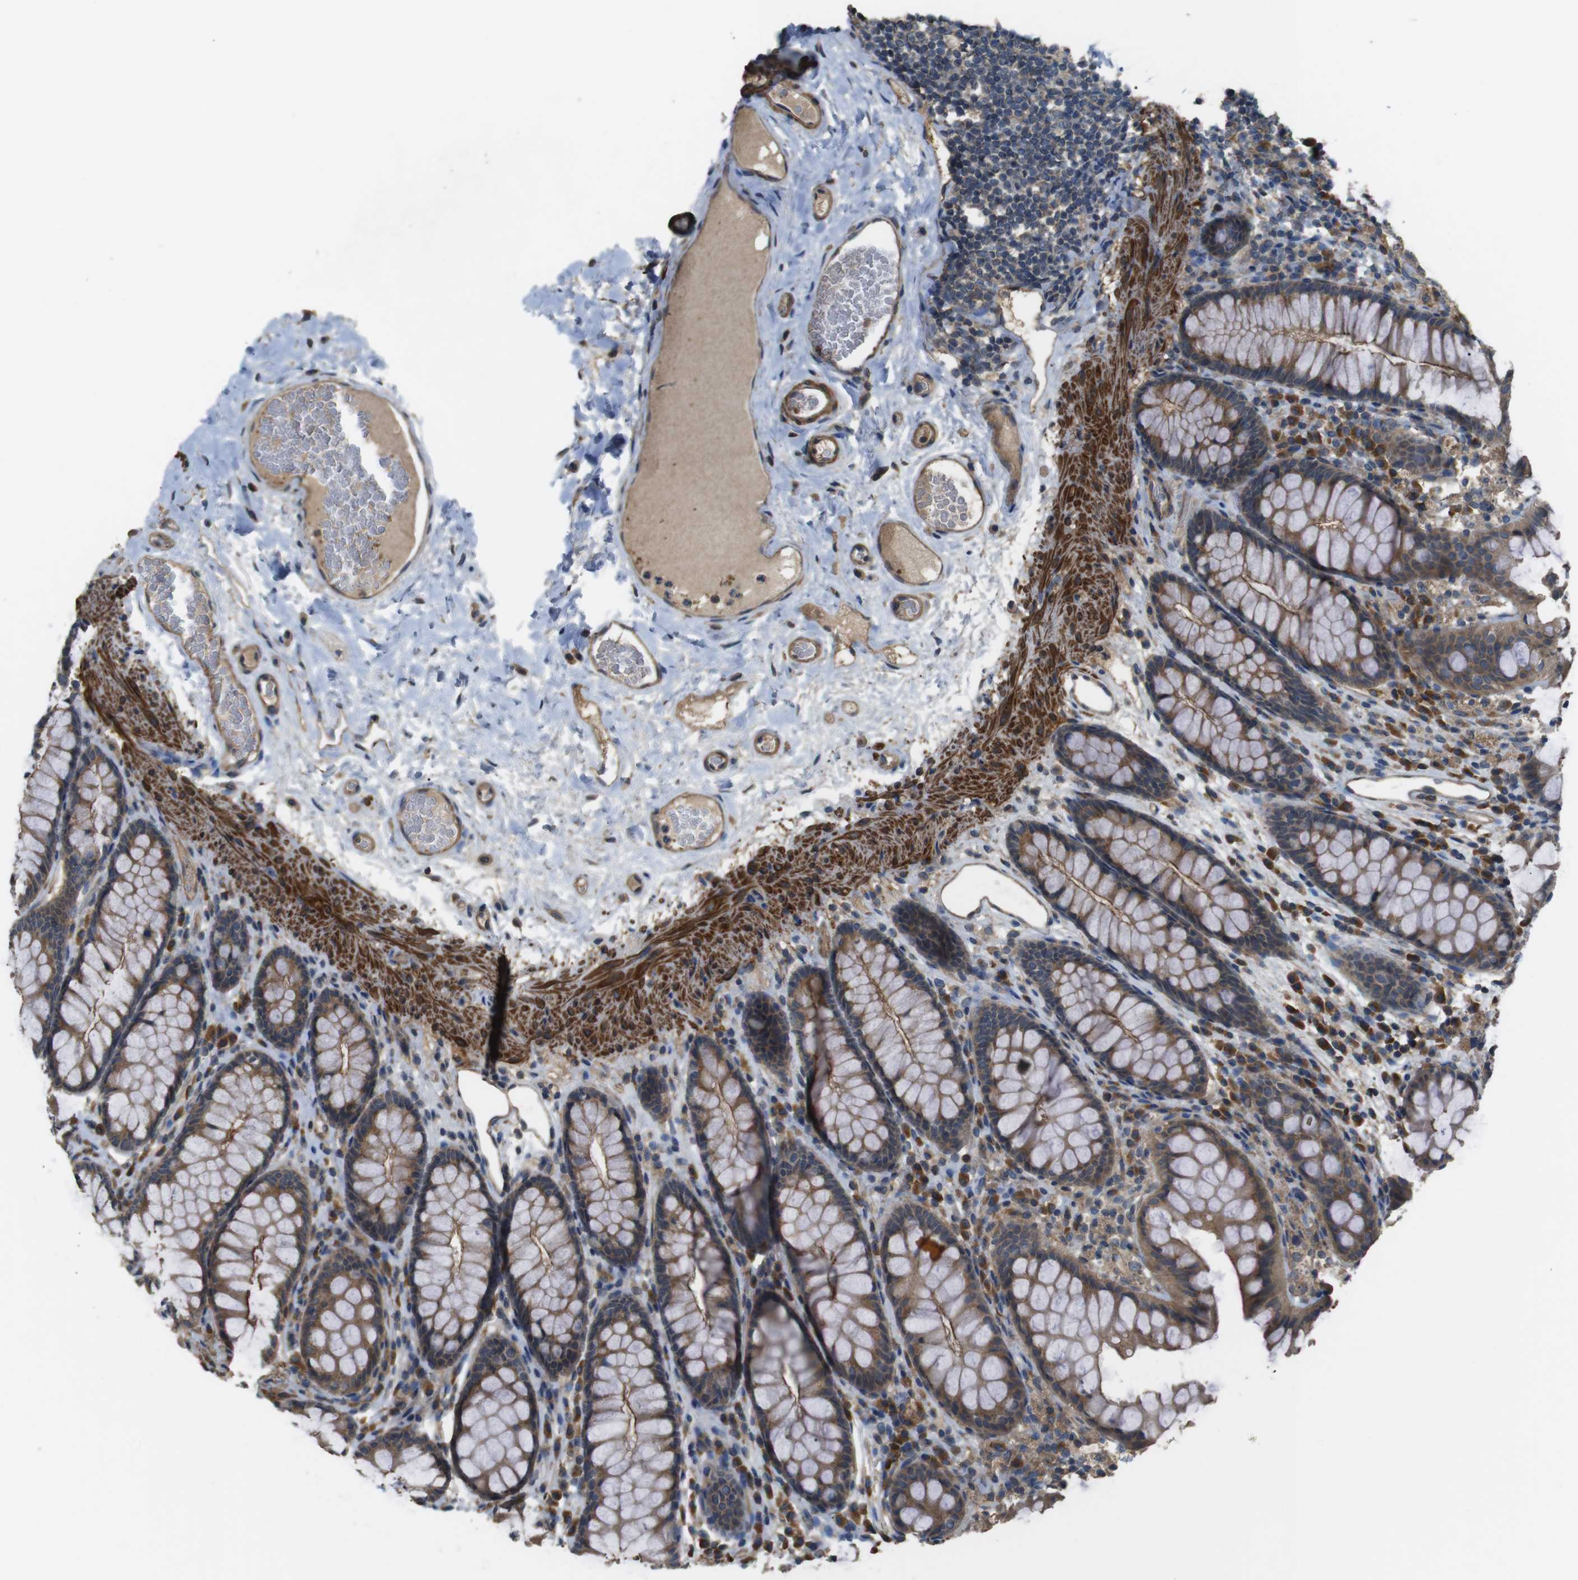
{"staining": {"intensity": "moderate", "quantity": ">75%", "location": "cytoplasmic/membranous"}, "tissue": "colon", "cell_type": "Endothelial cells", "image_type": "normal", "snomed": [{"axis": "morphology", "description": "Normal tissue, NOS"}, {"axis": "topography", "description": "Colon"}], "caption": "This micrograph exhibits IHC staining of unremarkable colon, with medium moderate cytoplasmic/membranous expression in approximately >75% of endothelial cells.", "gene": "FUT2", "patient": {"sex": "female", "age": 55}}